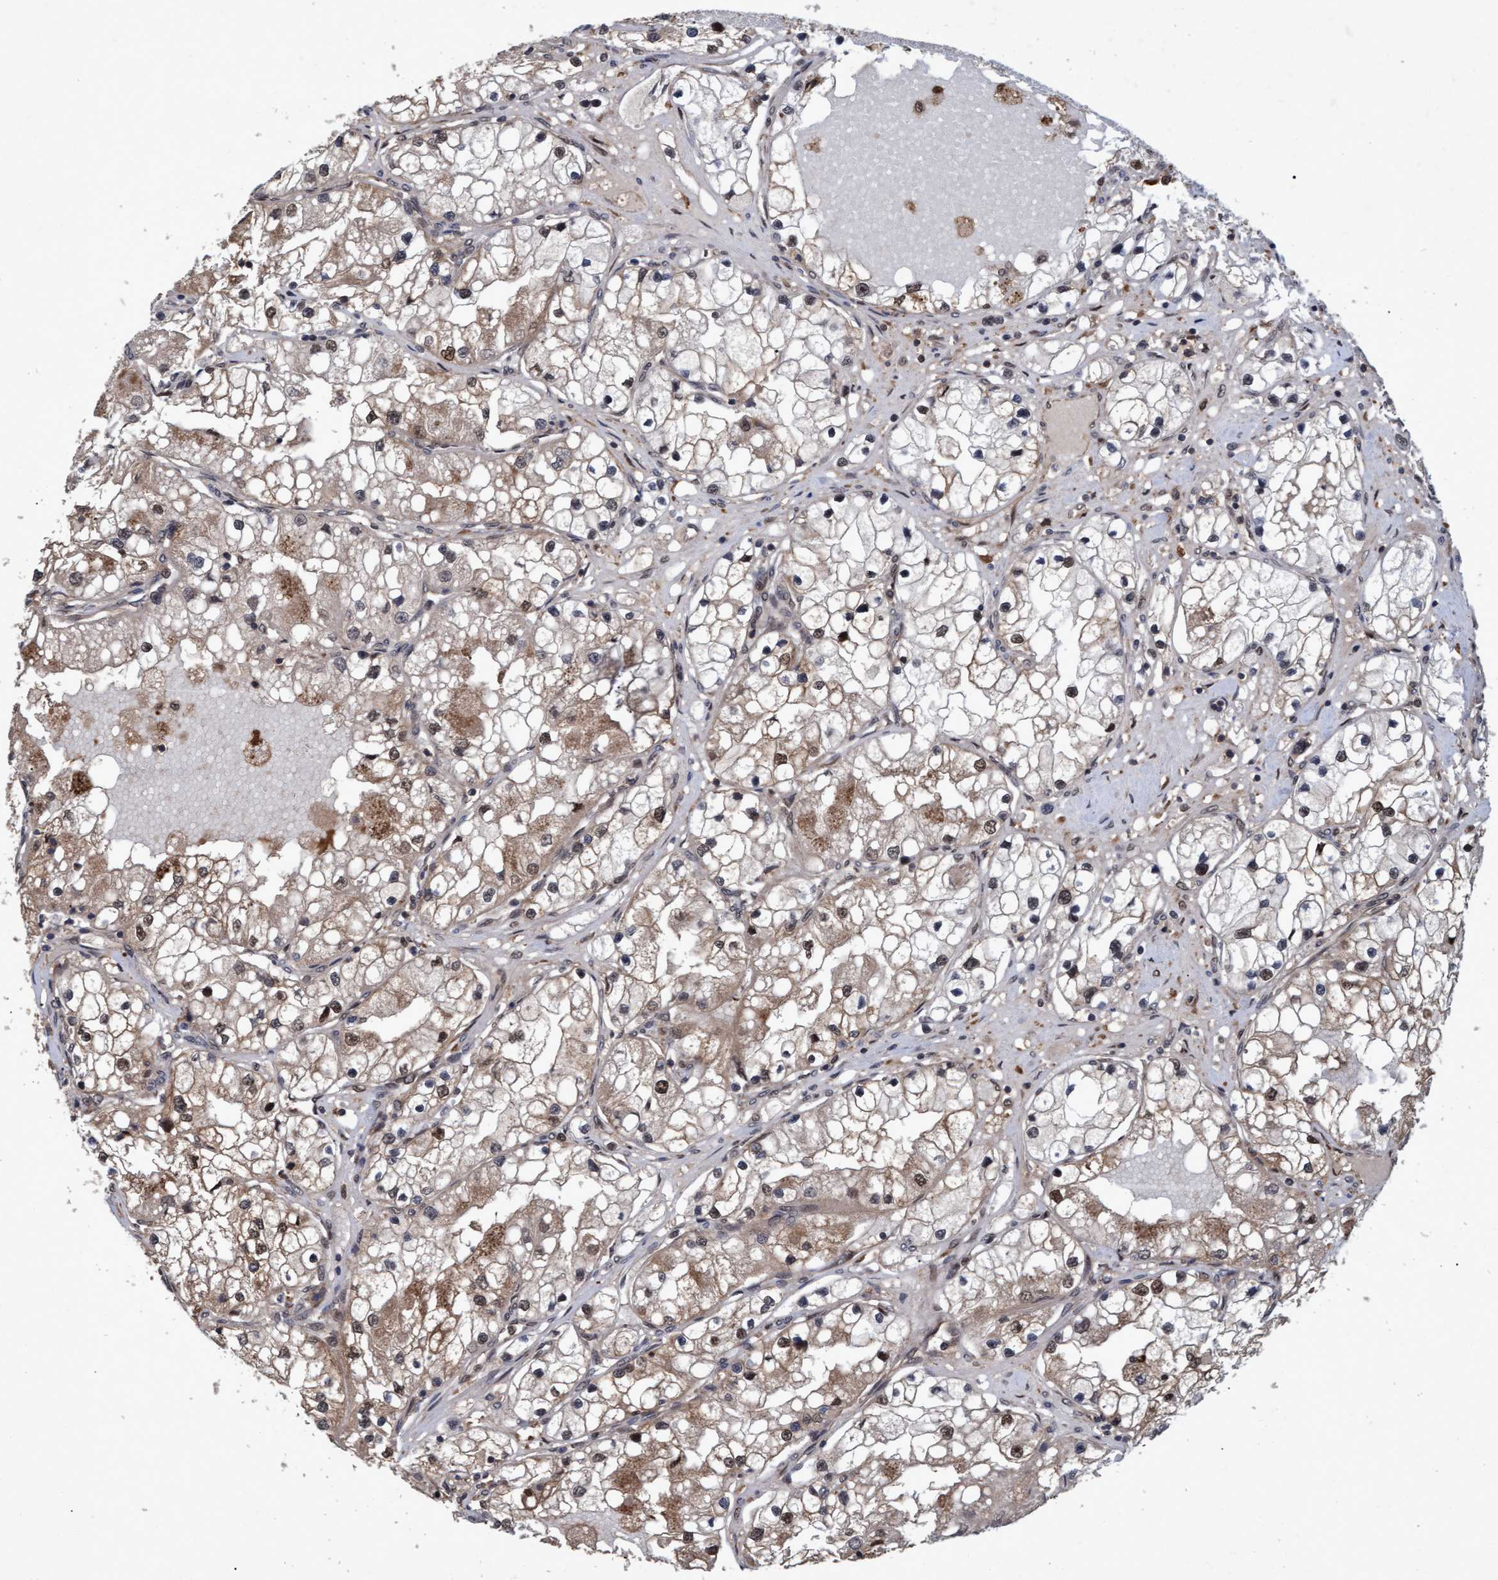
{"staining": {"intensity": "moderate", "quantity": ">75%", "location": "cytoplasmic/membranous,nuclear"}, "tissue": "renal cancer", "cell_type": "Tumor cells", "image_type": "cancer", "snomed": [{"axis": "morphology", "description": "Adenocarcinoma, NOS"}, {"axis": "topography", "description": "Kidney"}], "caption": "Brown immunohistochemical staining in renal cancer reveals moderate cytoplasmic/membranous and nuclear staining in approximately >75% of tumor cells. The protein of interest is shown in brown color, while the nuclei are stained blue.", "gene": "PSMB6", "patient": {"sex": "male", "age": 68}}